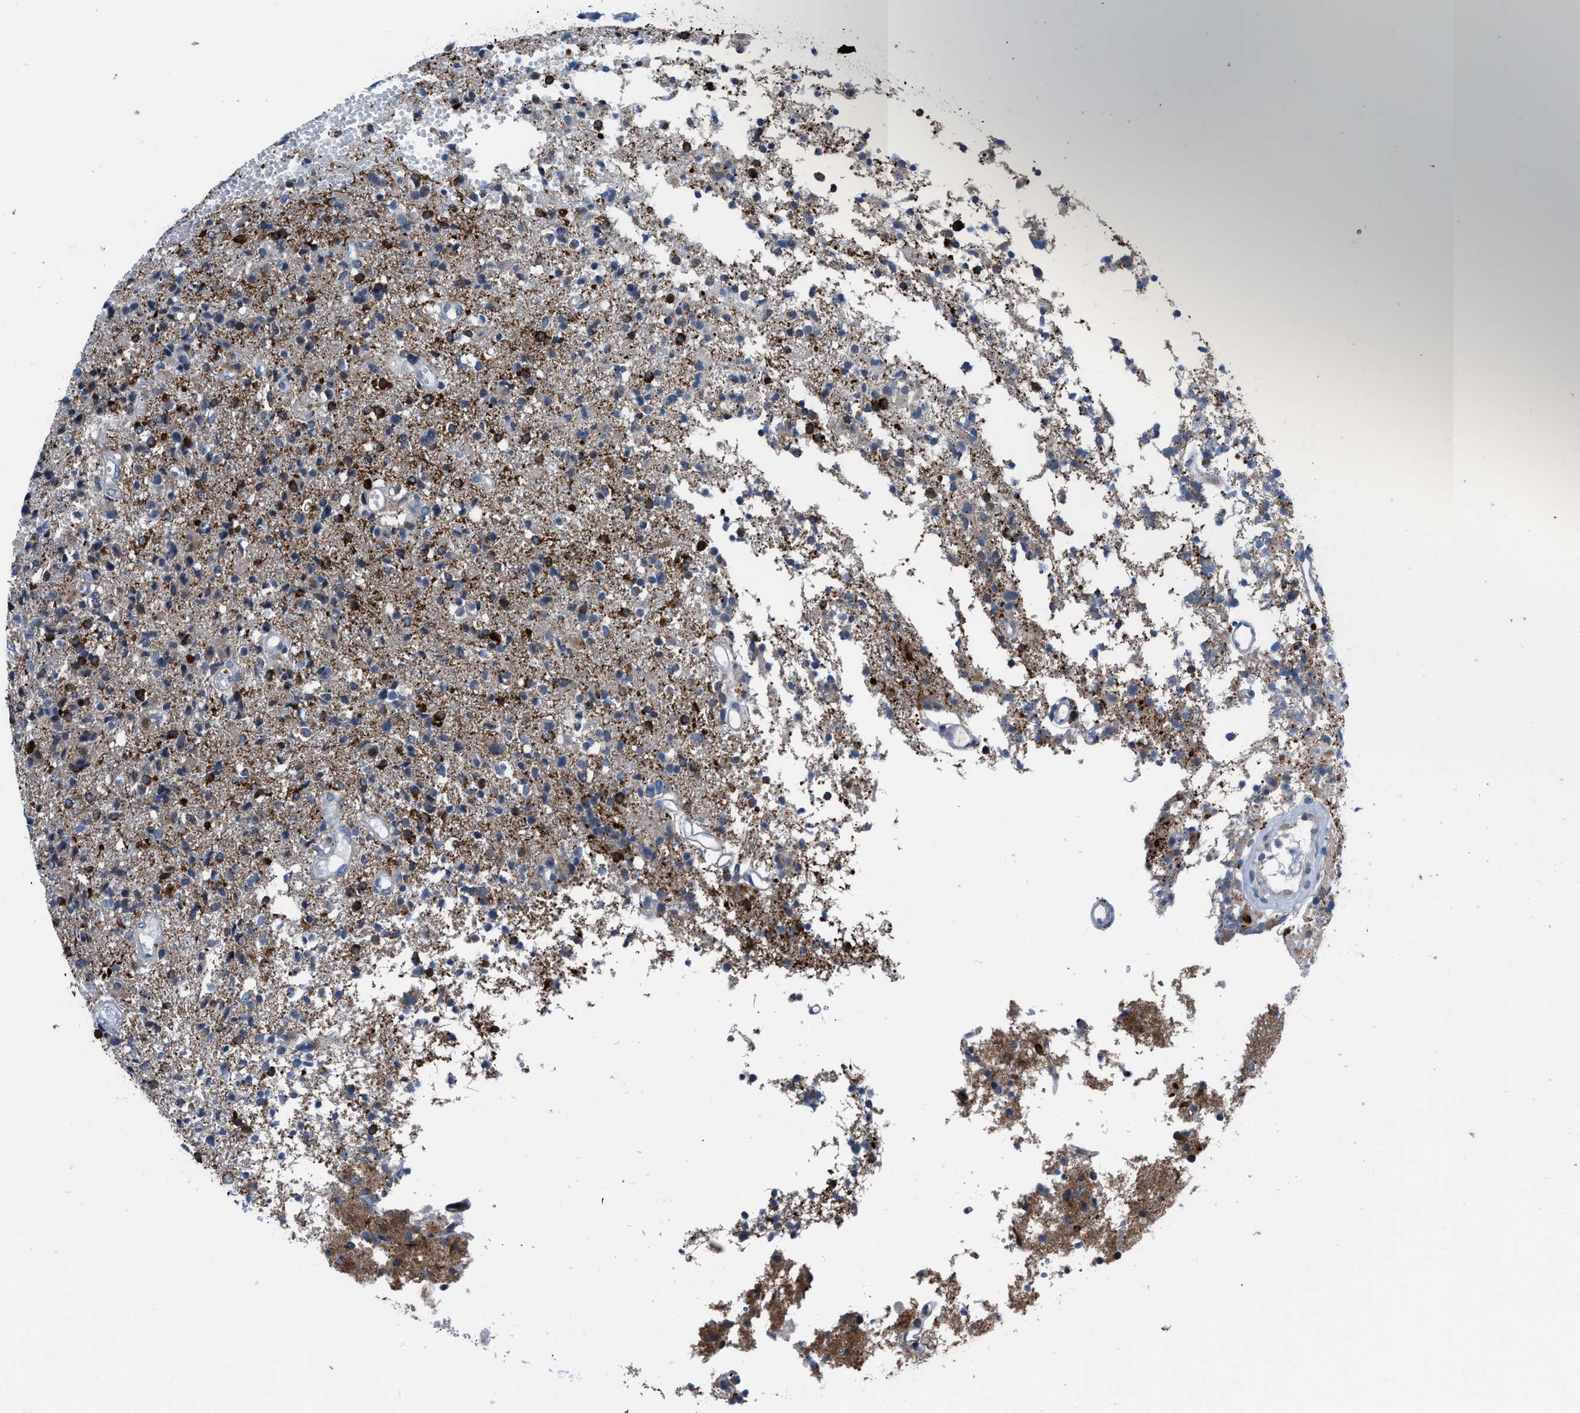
{"staining": {"intensity": "moderate", "quantity": "25%-75%", "location": "cytoplasmic/membranous"}, "tissue": "glioma", "cell_type": "Tumor cells", "image_type": "cancer", "snomed": [{"axis": "morphology", "description": "Glioma, malignant, High grade"}, {"axis": "topography", "description": "Brain"}], "caption": "About 25%-75% of tumor cells in malignant high-grade glioma exhibit moderate cytoplasmic/membranous protein staining as visualized by brown immunohistochemical staining.", "gene": "UAP1", "patient": {"sex": "female", "age": 59}}